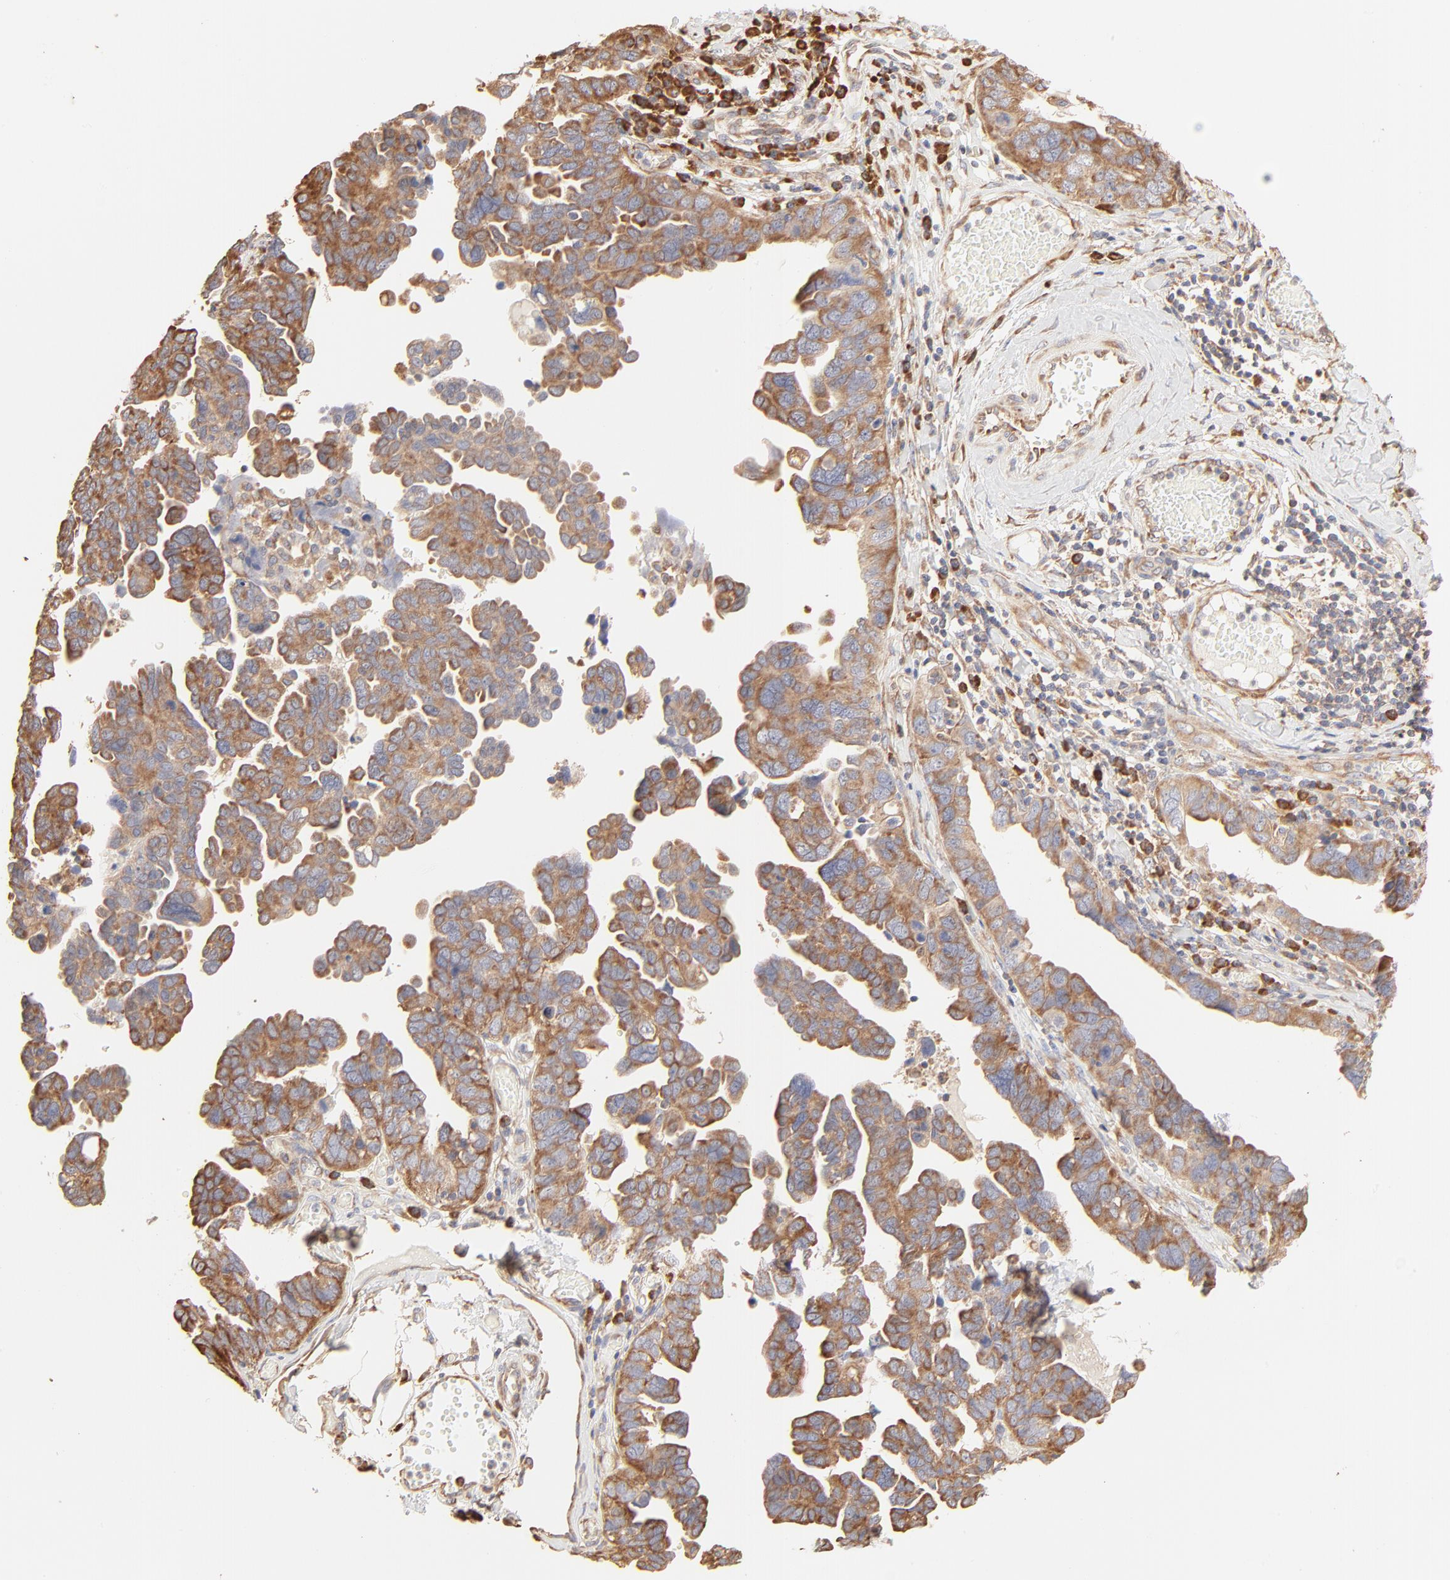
{"staining": {"intensity": "moderate", "quantity": ">75%", "location": "cytoplasmic/membranous"}, "tissue": "ovarian cancer", "cell_type": "Tumor cells", "image_type": "cancer", "snomed": [{"axis": "morphology", "description": "Cystadenocarcinoma, serous, NOS"}, {"axis": "topography", "description": "Ovary"}], "caption": "Brown immunohistochemical staining in human serous cystadenocarcinoma (ovarian) demonstrates moderate cytoplasmic/membranous staining in approximately >75% of tumor cells.", "gene": "RPS20", "patient": {"sex": "female", "age": 64}}